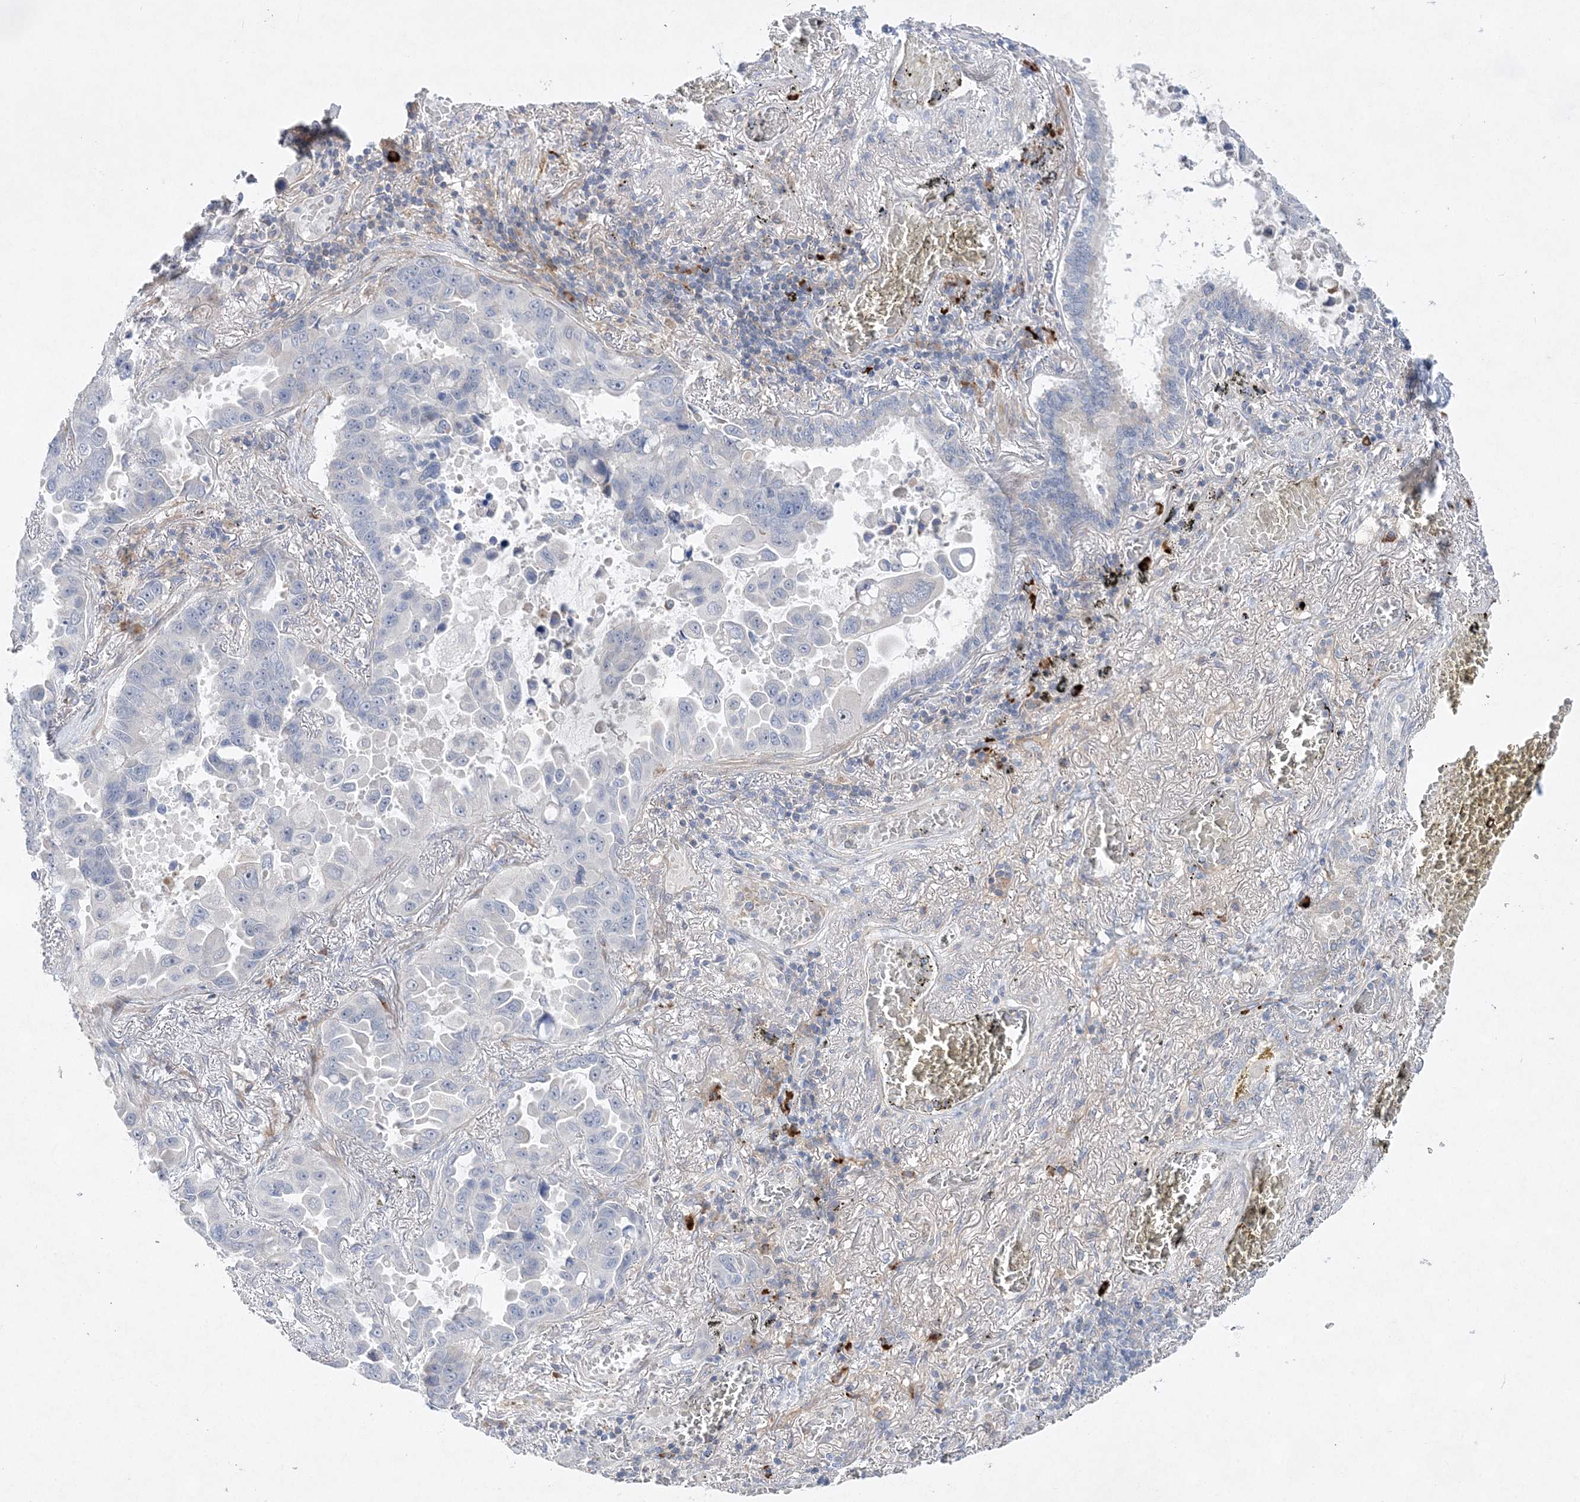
{"staining": {"intensity": "negative", "quantity": "none", "location": "none"}, "tissue": "lung cancer", "cell_type": "Tumor cells", "image_type": "cancer", "snomed": [{"axis": "morphology", "description": "Adenocarcinoma, NOS"}, {"axis": "topography", "description": "Lung"}], "caption": "Photomicrograph shows no protein staining in tumor cells of lung cancer (adenocarcinoma) tissue.", "gene": "TMEM132B", "patient": {"sex": "male", "age": 64}}